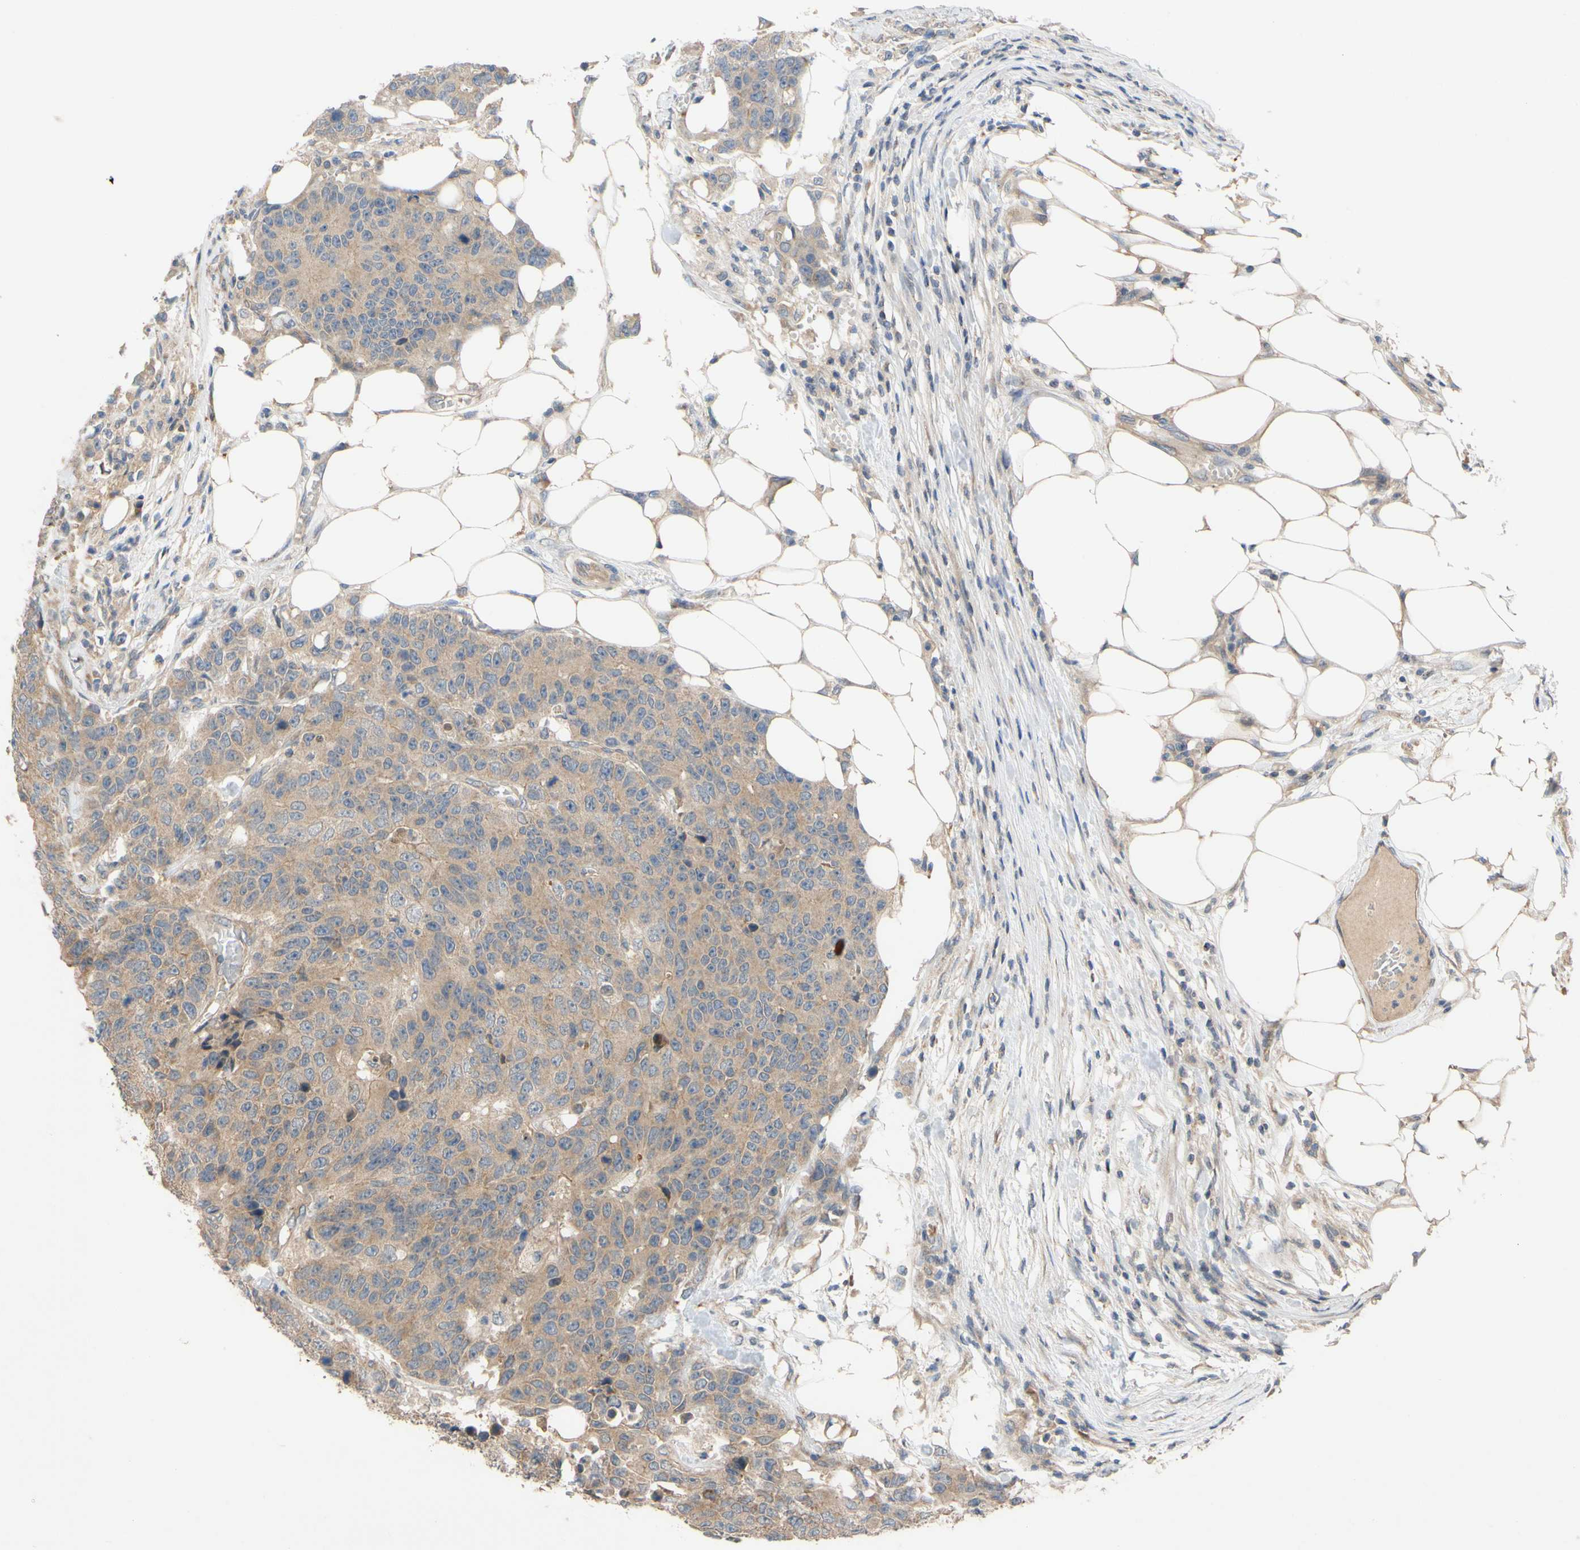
{"staining": {"intensity": "moderate", "quantity": ">75%", "location": "cytoplasmic/membranous"}, "tissue": "colorectal cancer", "cell_type": "Tumor cells", "image_type": "cancer", "snomed": [{"axis": "morphology", "description": "Adenocarcinoma, NOS"}, {"axis": "topography", "description": "Colon"}], "caption": "High-power microscopy captured an IHC histopathology image of adenocarcinoma (colorectal), revealing moderate cytoplasmic/membranous expression in approximately >75% of tumor cells.", "gene": "MBTPS2", "patient": {"sex": "female", "age": 86}}